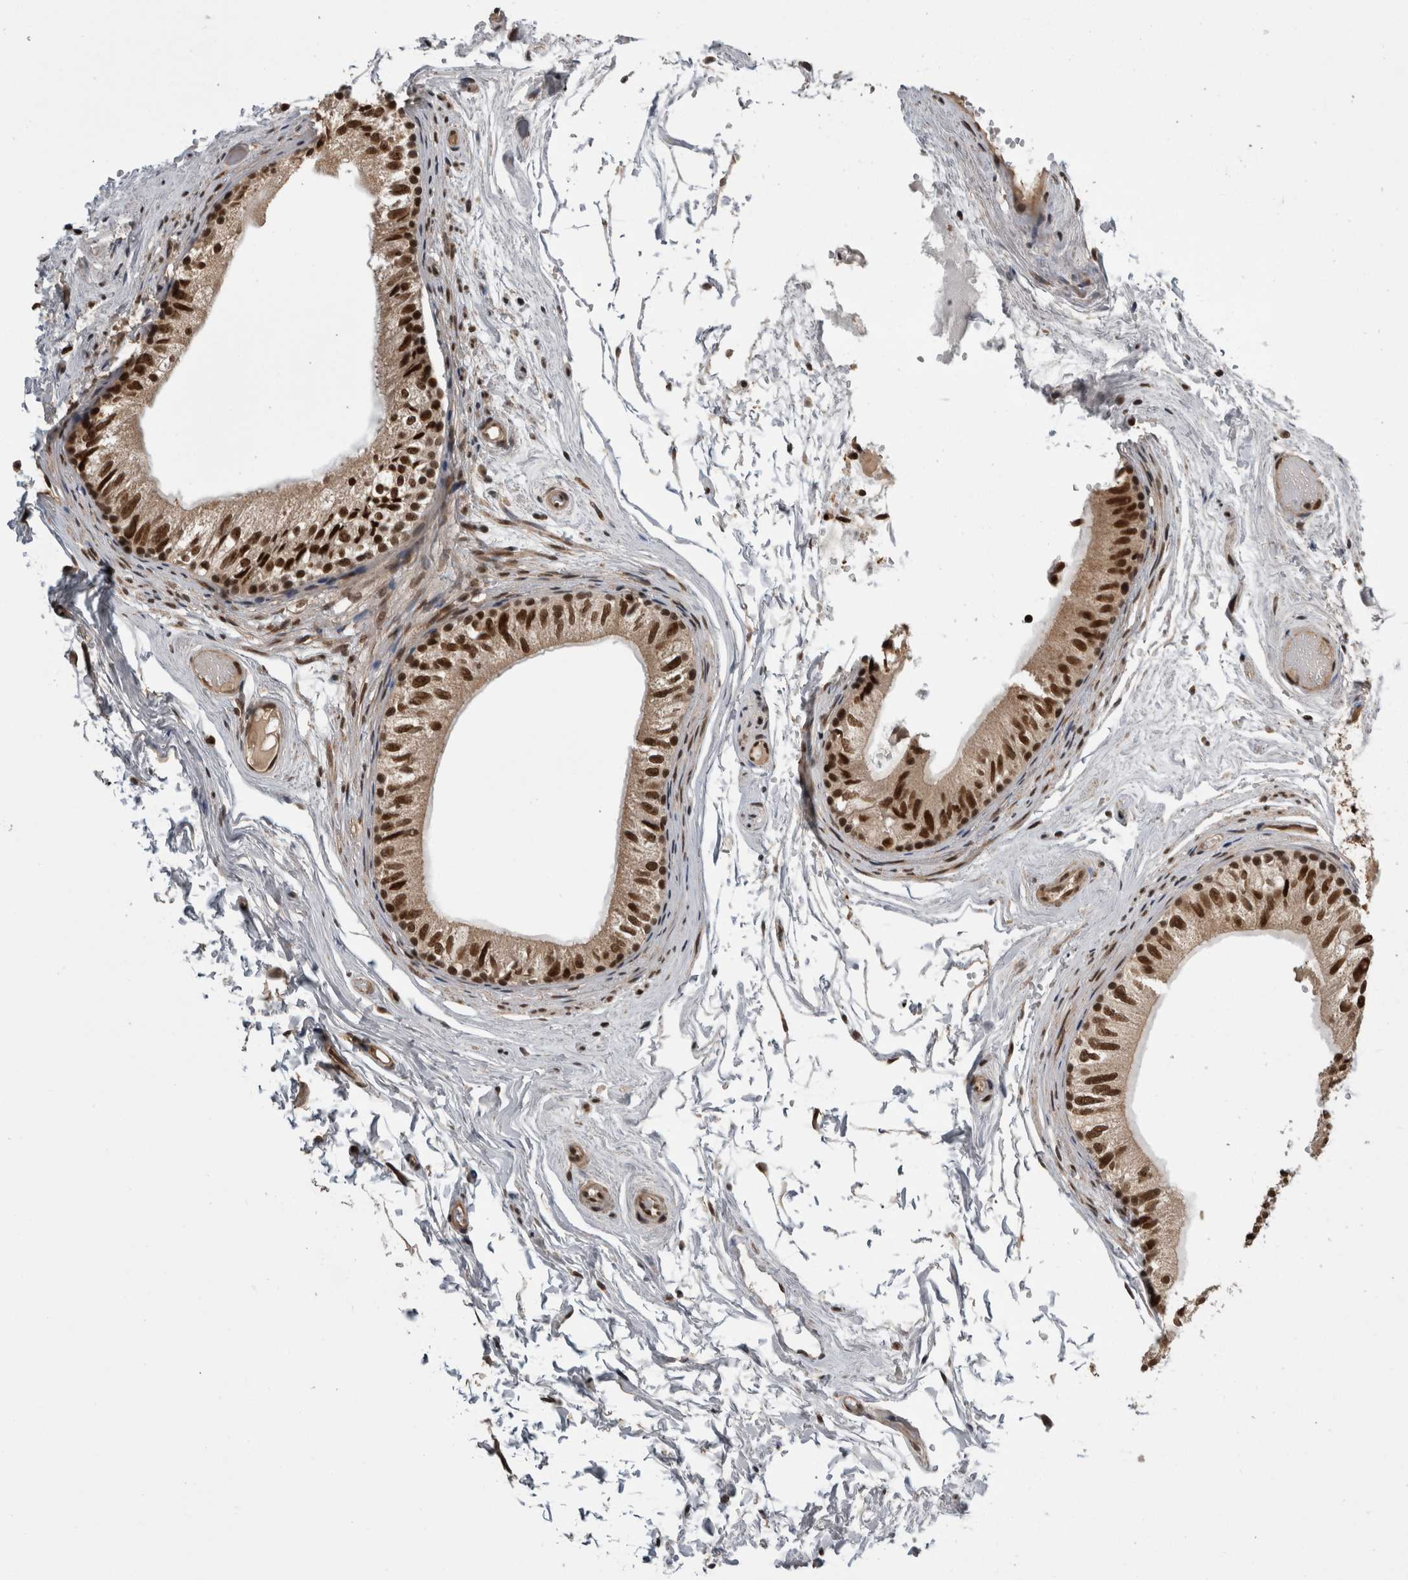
{"staining": {"intensity": "strong", "quantity": ">75%", "location": "nuclear"}, "tissue": "epididymis", "cell_type": "Glandular cells", "image_type": "normal", "snomed": [{"axis": "morphology", "description": "Normal tissue, NOS"}, {"axis": "topography", "description": "Epididymis"}], "caption": "Glandular cells display high levels of strong nuclear positivity in about >75% of cells in normal epididymis. The staining was performed using DAB to visualize the protein expression in brown, while the nuclei were stained in blue with hematoxylin (Magnification: 20x).", "gene": "CPSF2", "patient": {"sex": "male", "age": 79}}